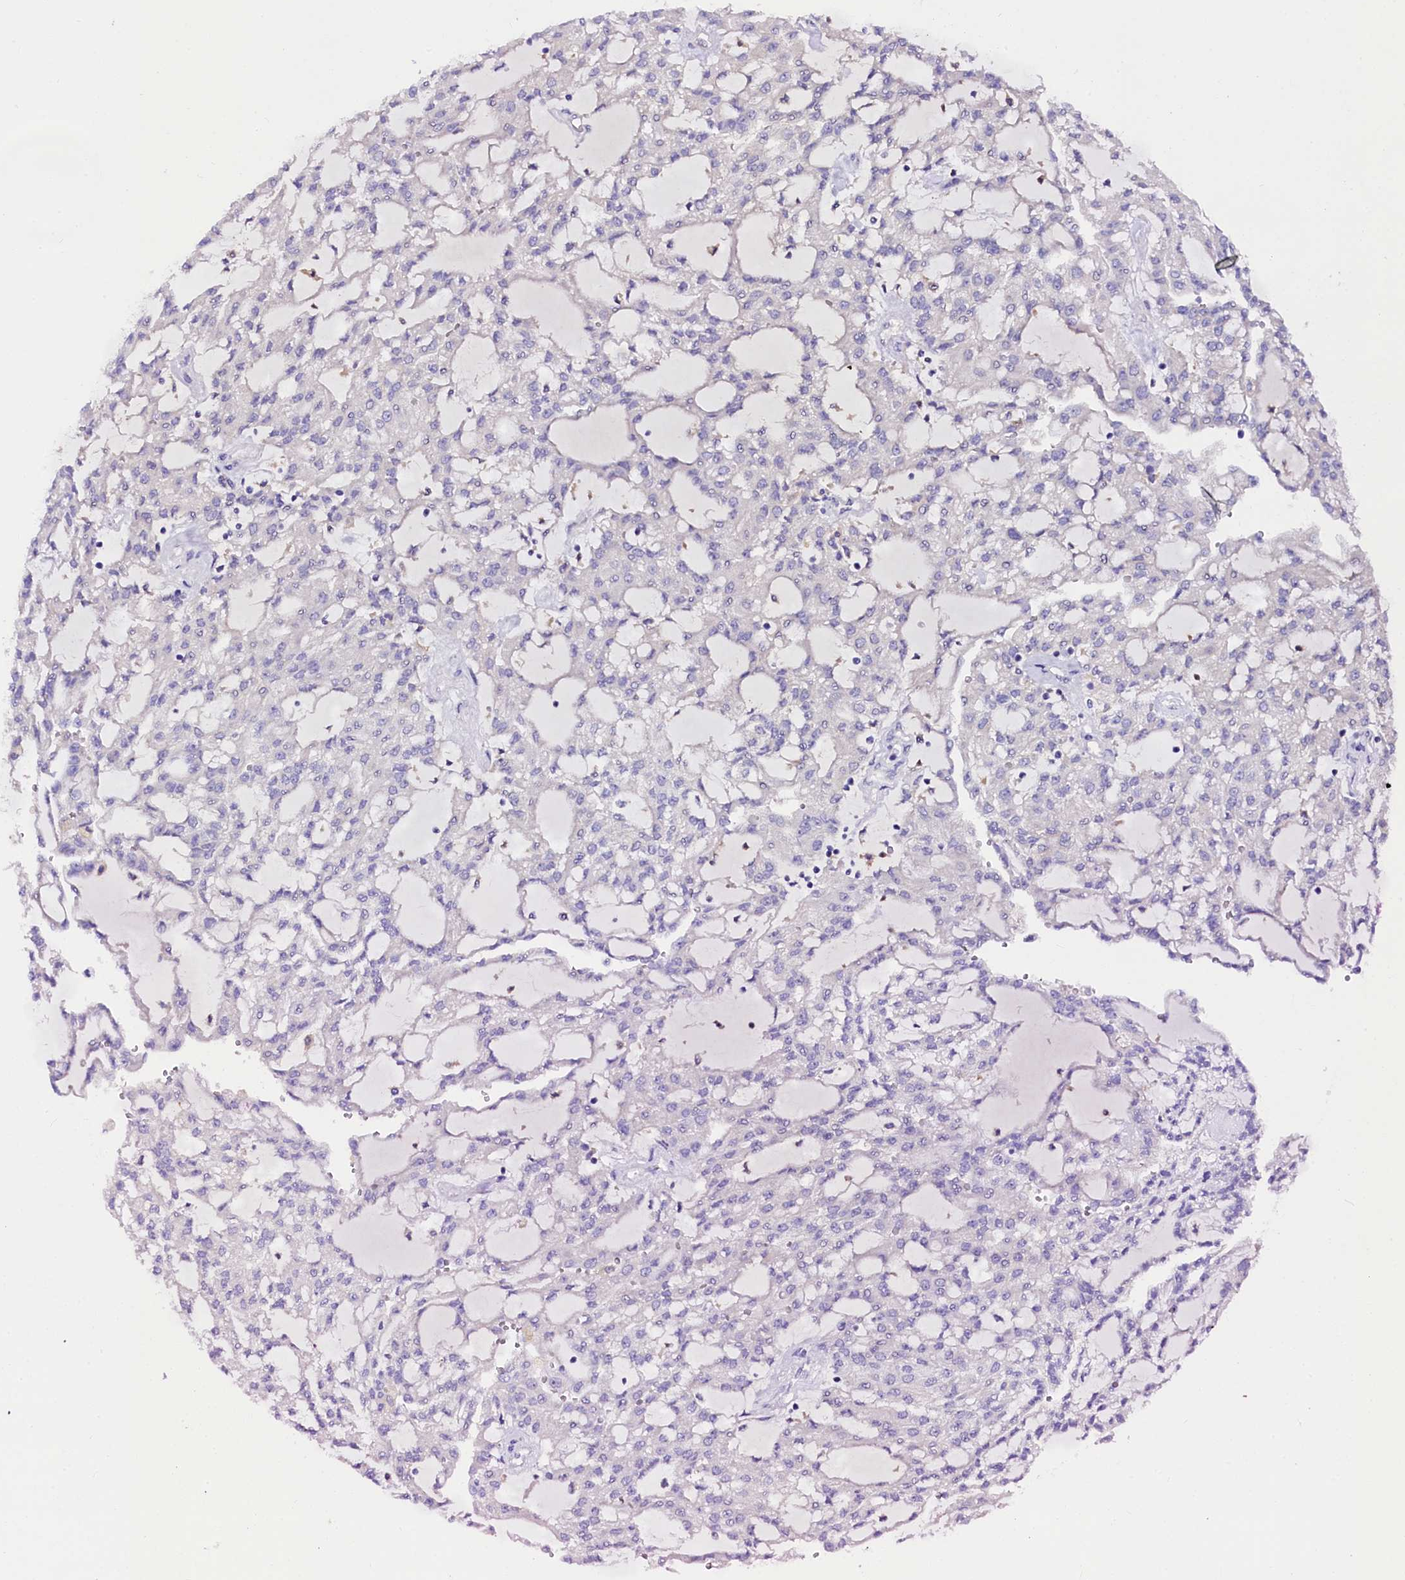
{"staining": {"intensity": "negative", "quantity": "none", "location": "none"}, "tissue": "renal cancer", "cell_type": "Tumor cells", "image_type": "cancer", "snomed": [{"axis": "morphology", "description": "Adenocarcinoma, NOS"}, {"axis": "topography", "description": "Kidney"}], "caption": "This is a histopathology image of immunohistochemistry staining of adenocarcinoma (renal), which shows no expression in tumor cells. (DAB immunohistochemistry with hematoxylin counter stain).", "gene": "OTOL1", "patient": {"sex": "male", "age": 63}}